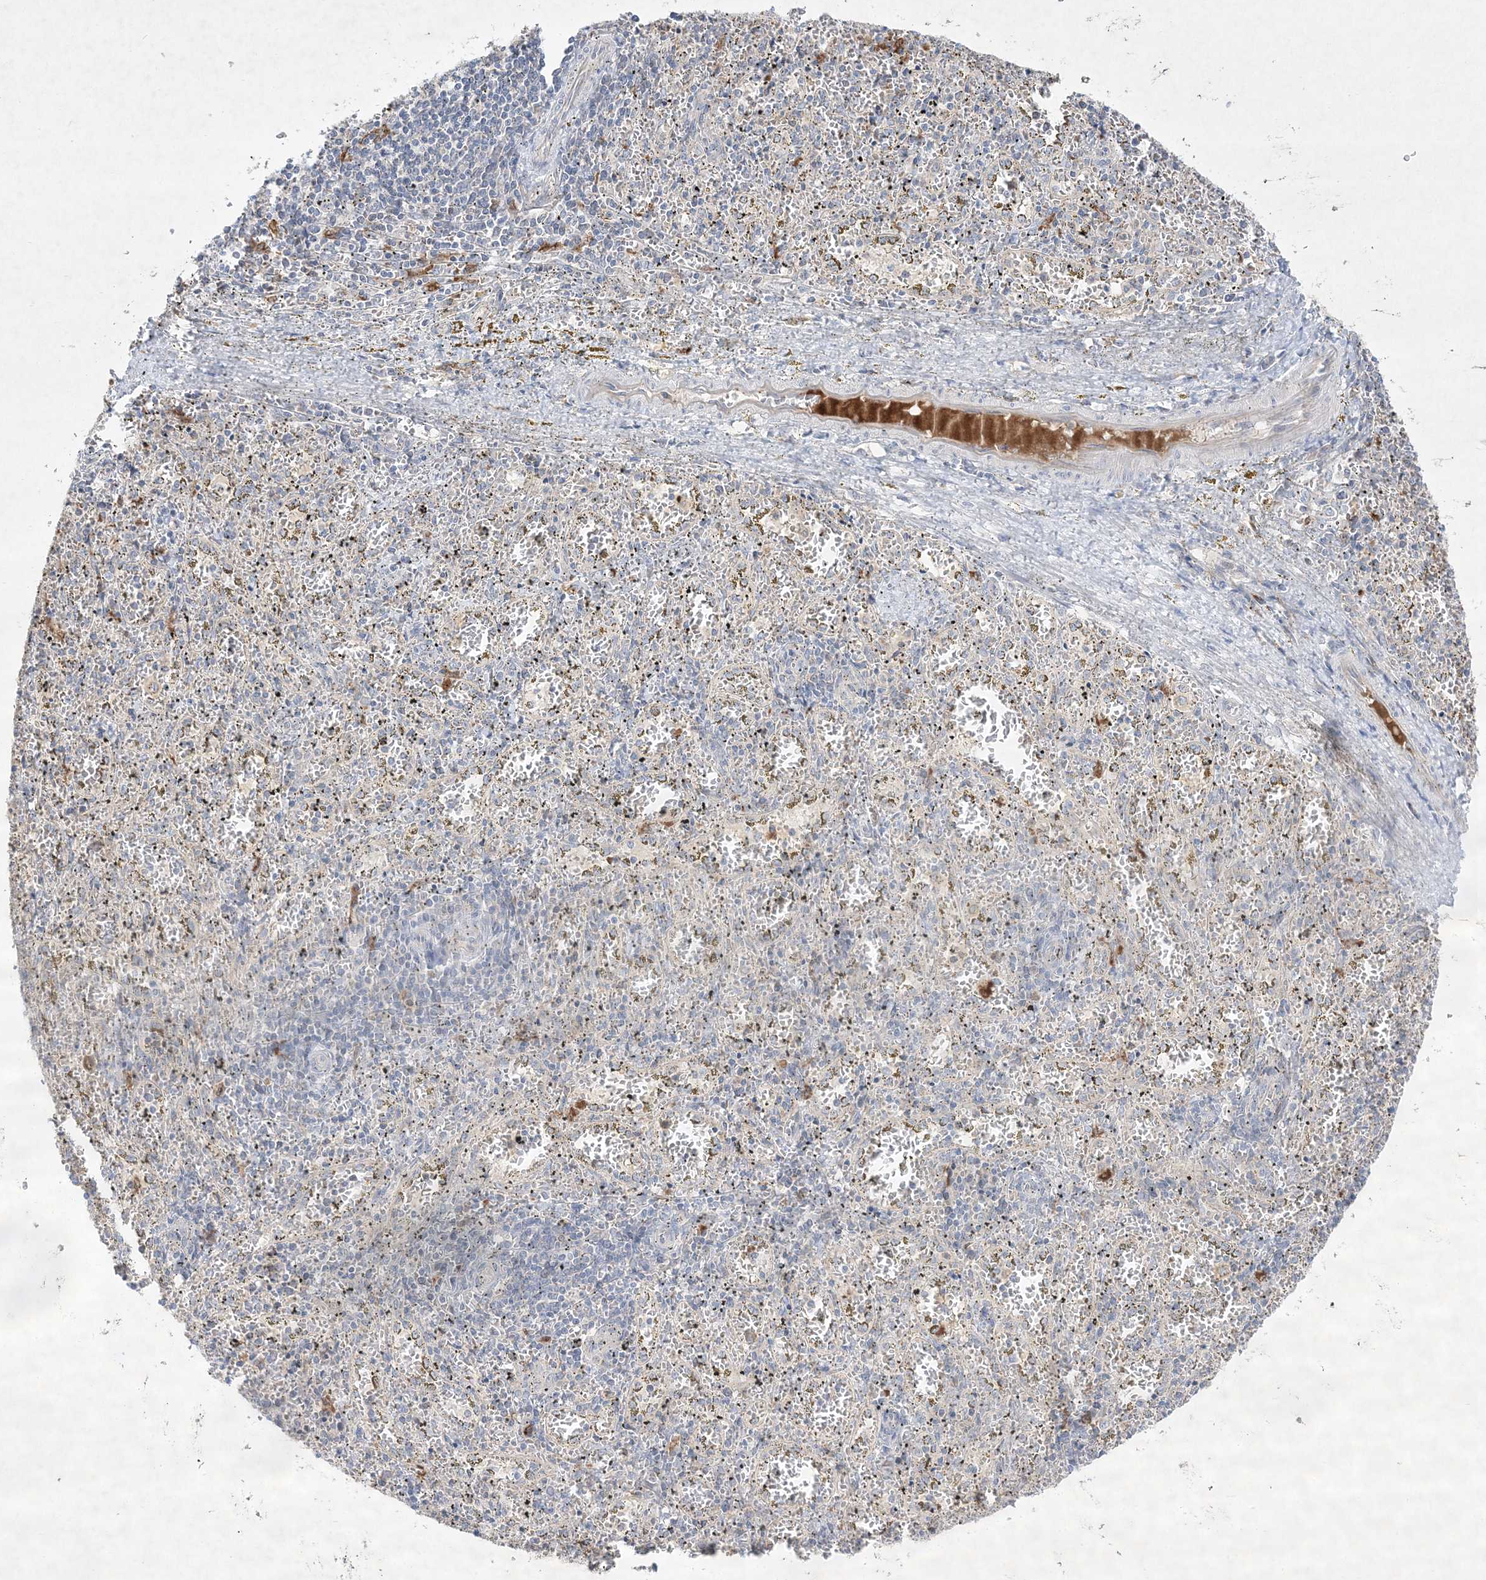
{"staining": {"intensity": "negative", "quantity": "none", "location": "none"}, "tissue": "spleen", "cell_type": "Cells in red pulp", "image_type": "normal", "snomed": [{"axis": "morphology", "description": "Normal tissue, NOS"}, {"axis": "topography", "description": "Spleen"}], "caption": "This micrograph is of normal spleen stained with immunohistochemistry to label a protein in brown with the nuclei are counter-stained blue. There is no staining in cells in red pulp.", "gene": "CLNK", "patient": {"sex": "male", "age": 11}}